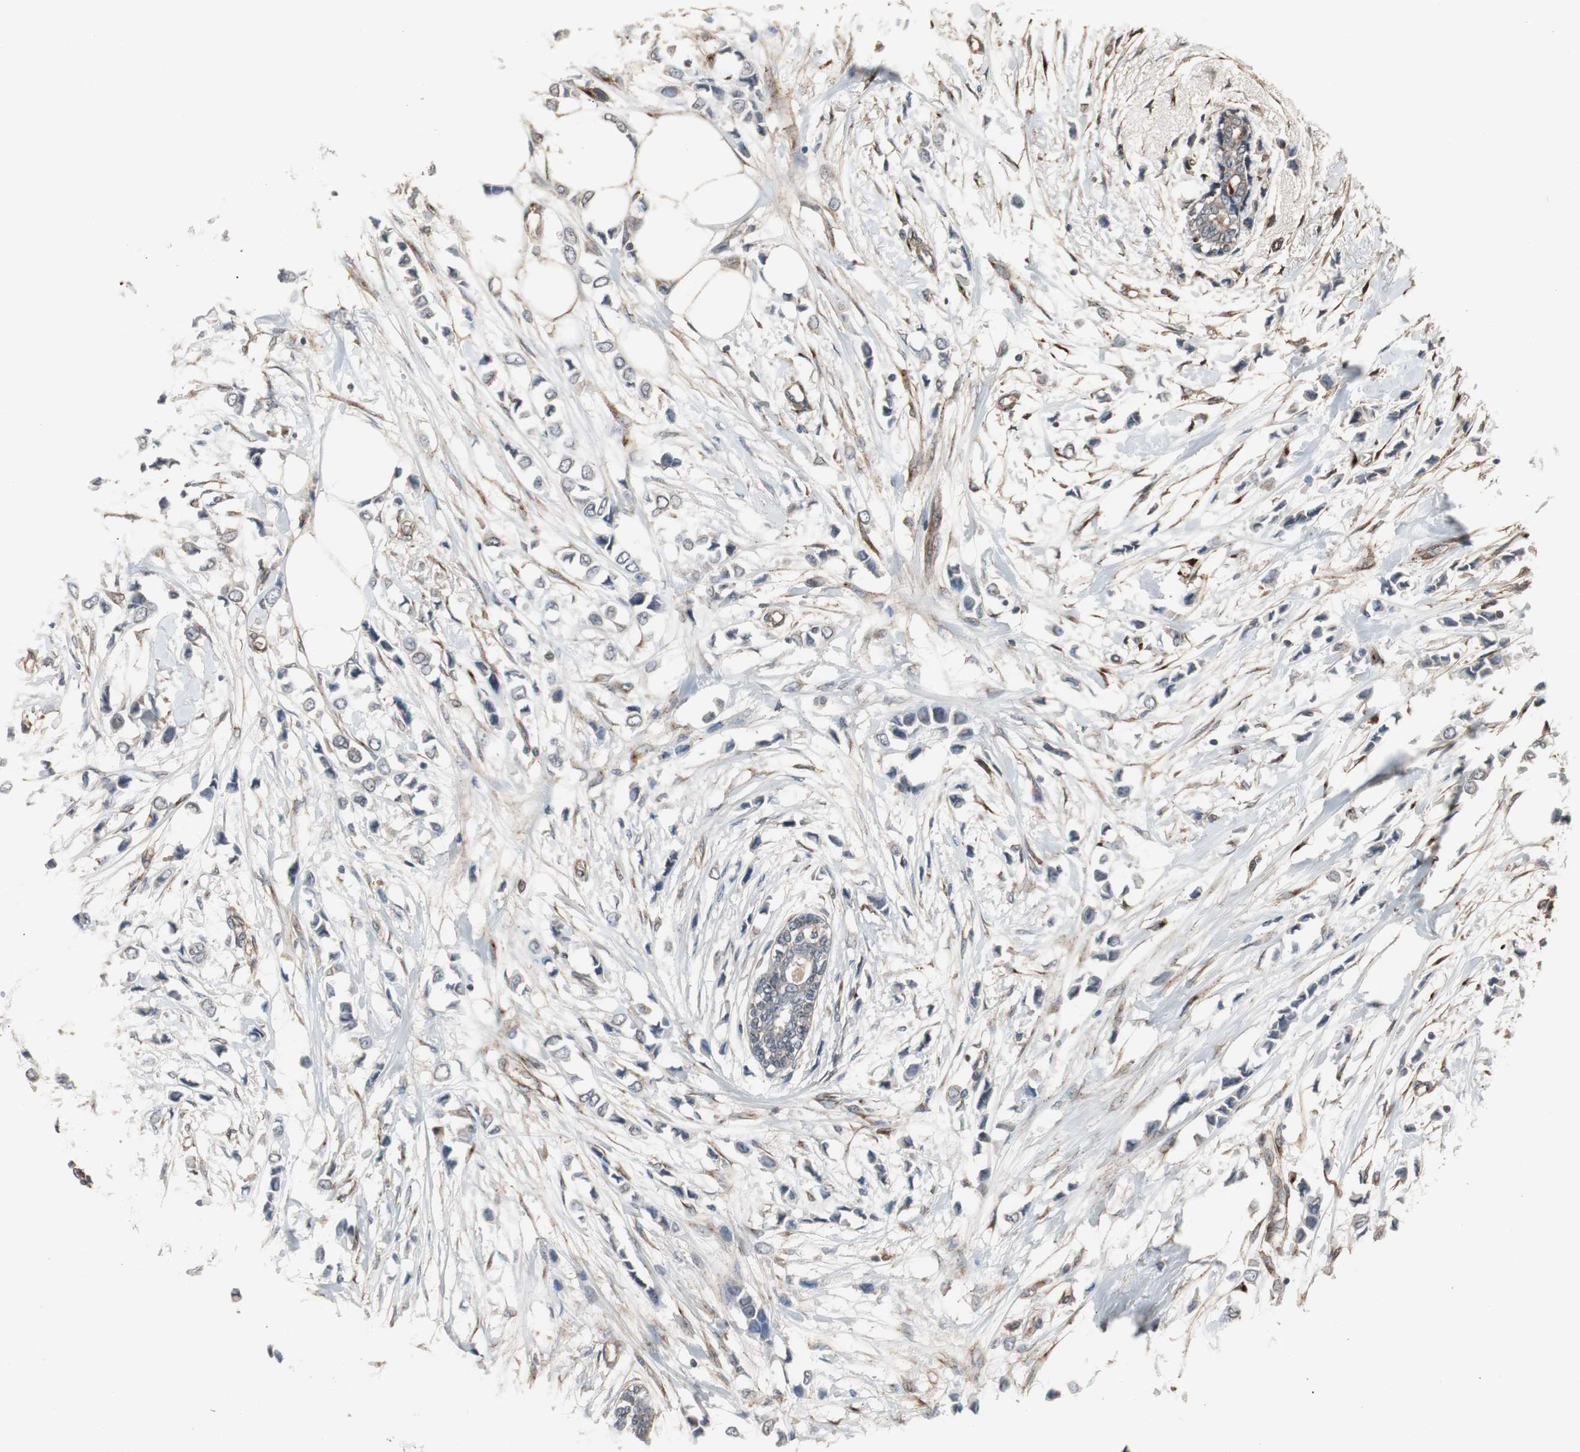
{"staining": {"intensity": "weak", "quantity": ">75%", "location": "cytoplasmic/membranous"}, "tissue": "breast cancer", "cell_type": "Tumor cells", "image_type": "cancer", "snomed": [{"axis": "morphology", "description": "Lobular carcinoma"}, {"axis": "topography", "description": "Breast"}], "caption": "Tumor cells display low levels of weak cytoplasmic/membranous expression in approximately >75% of cells in human breast lobular carcinoma. (DAB IHC, brown staining for protein, blue staining for nuclei).", "gene": "ATP2B2", "patient": {"sex": "female", "age": 51}}